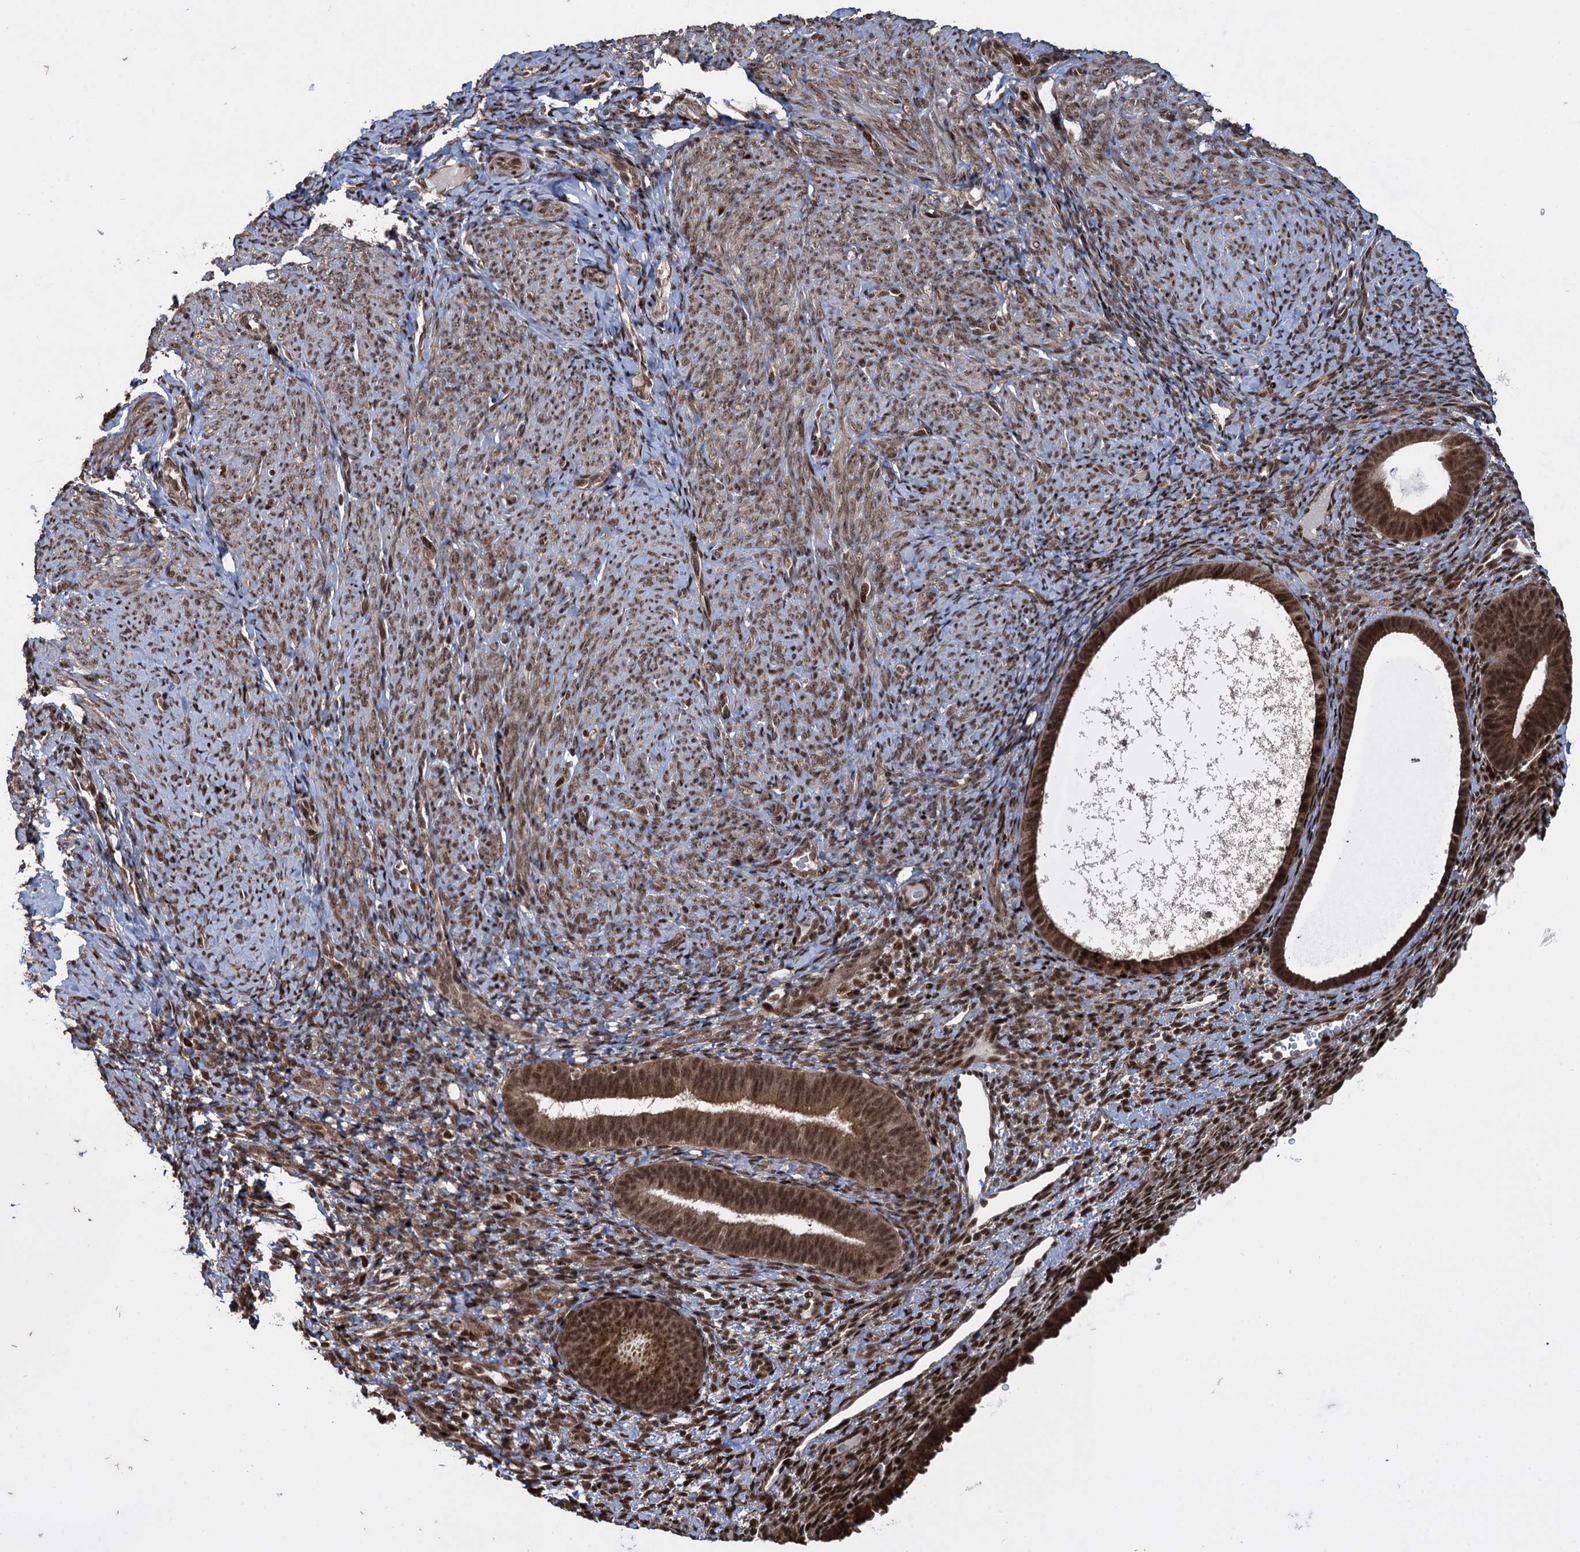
{"staining": {"intensity": "moderate", "quantity": "25%-75%", "location": "cytoplasmic/membranous,nuclear"}, "tissue": "endometrium", "cell_type": "Cells in endometrial stroma", "image_type": "normal", "snomed": [{"axis": "morphology", "description": "Normal tissue, NOS"}, {"axis": "topography", "description": "Endometrium"}], "caption": "High-power microscopy captured an immunohistochemistry (IHC) photomicrograph of benign endometrium, revealing moderate cytoplasmic/membranous,nuclear staining in approximately 25%-75% of cells in endometrial stroma.", "gene": "ZNF169", "patient": {"sex": "female", "age": 65}}